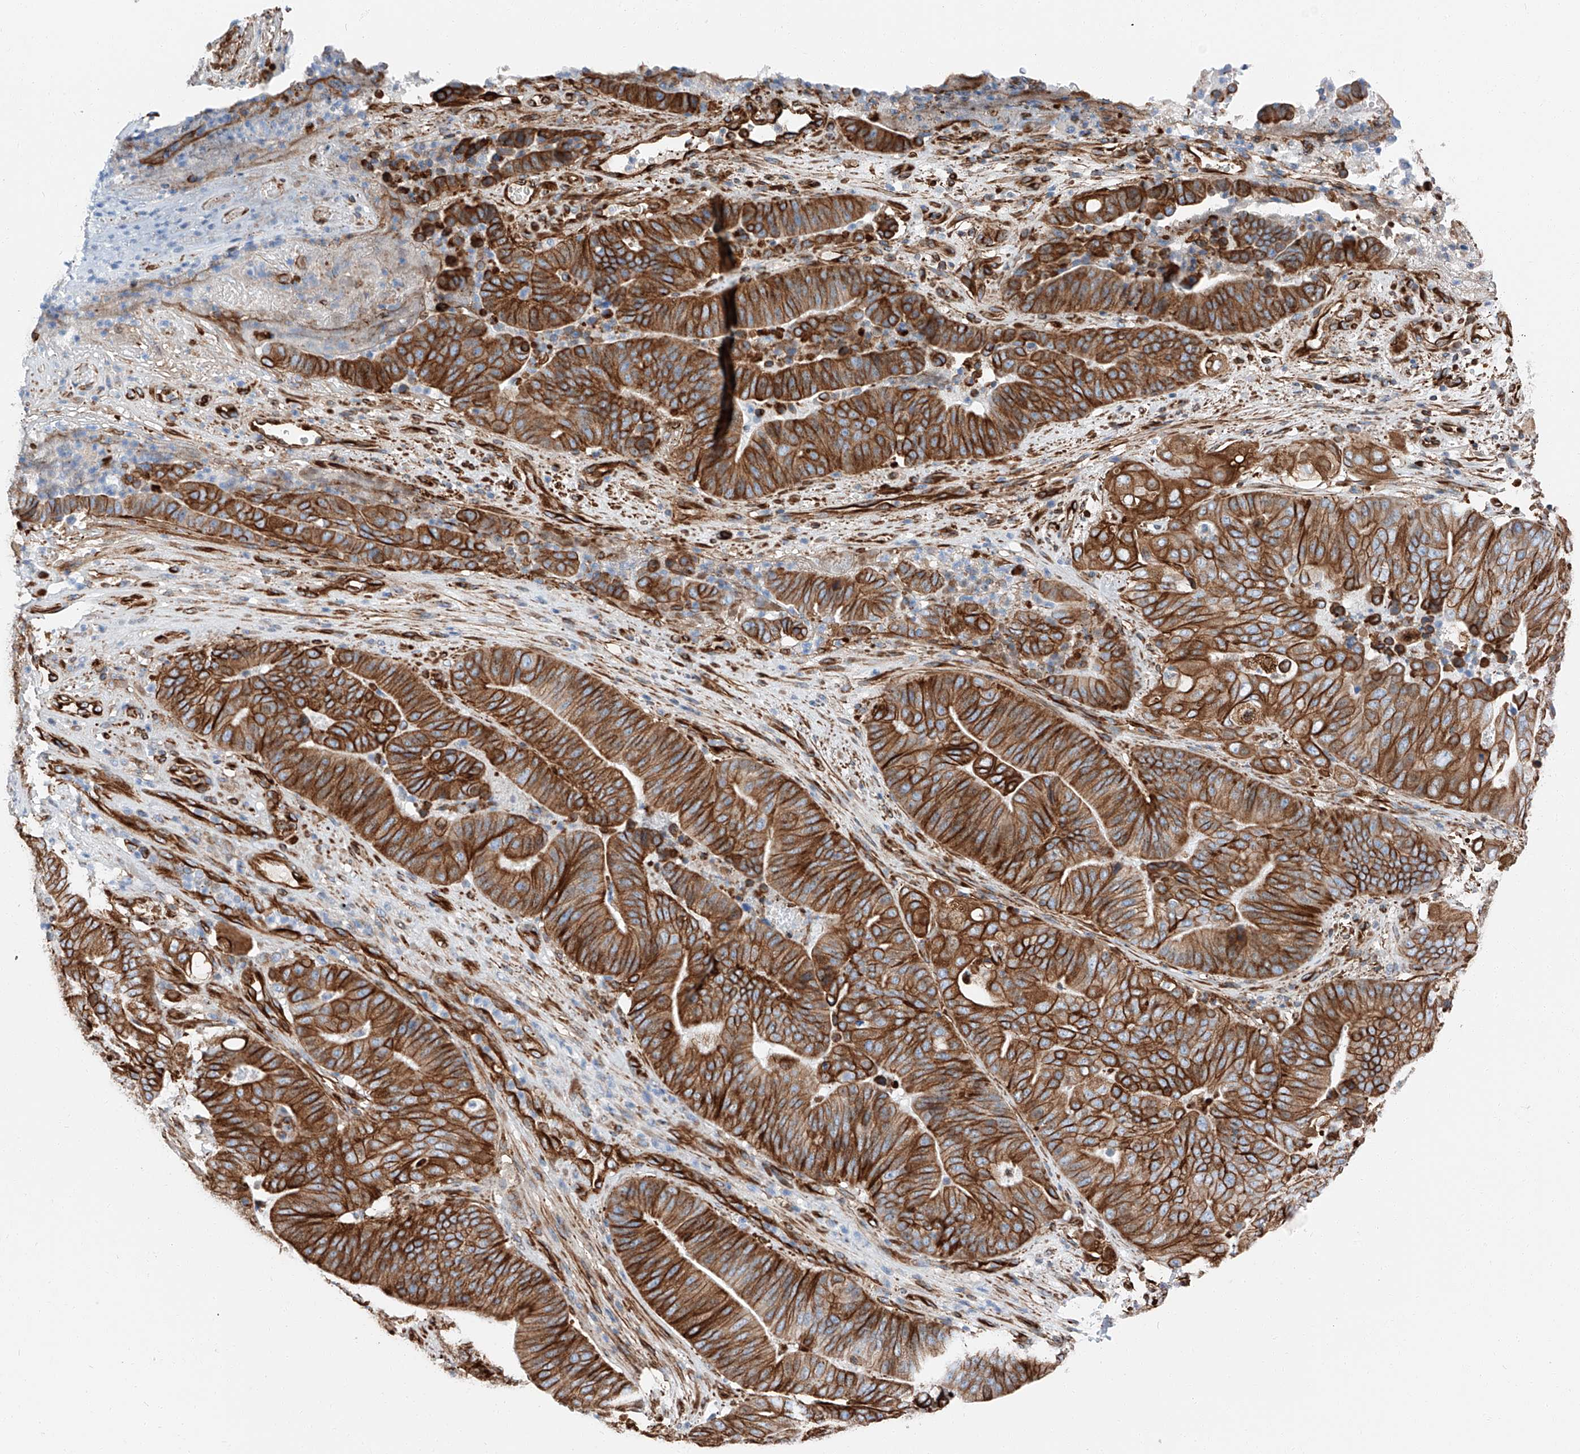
{"staining": {"intensity": "strong", "quantity": ">75%", "location": "cytoplasmic/membranous"}, "tissue": "pancreatic cancer", "cell_type": "Tumor cells", "image_type": "cancer", "snomed": [{"axis": "morphology", "description": "Adenocarcinoma, NOS"}, {"axis": "topography", "description": "Pancreas"}], "caption": "Pancreatic cancer (adenocarcinoma) stained with DAB (3,3'-diaminobenzidine) IHC demonstrates high levels of strong cytoplasmic/membranous expression in about >75% of tumor cells.", "gene": "ZNF804A", "patient": {"sex": "female", "age": 77}}